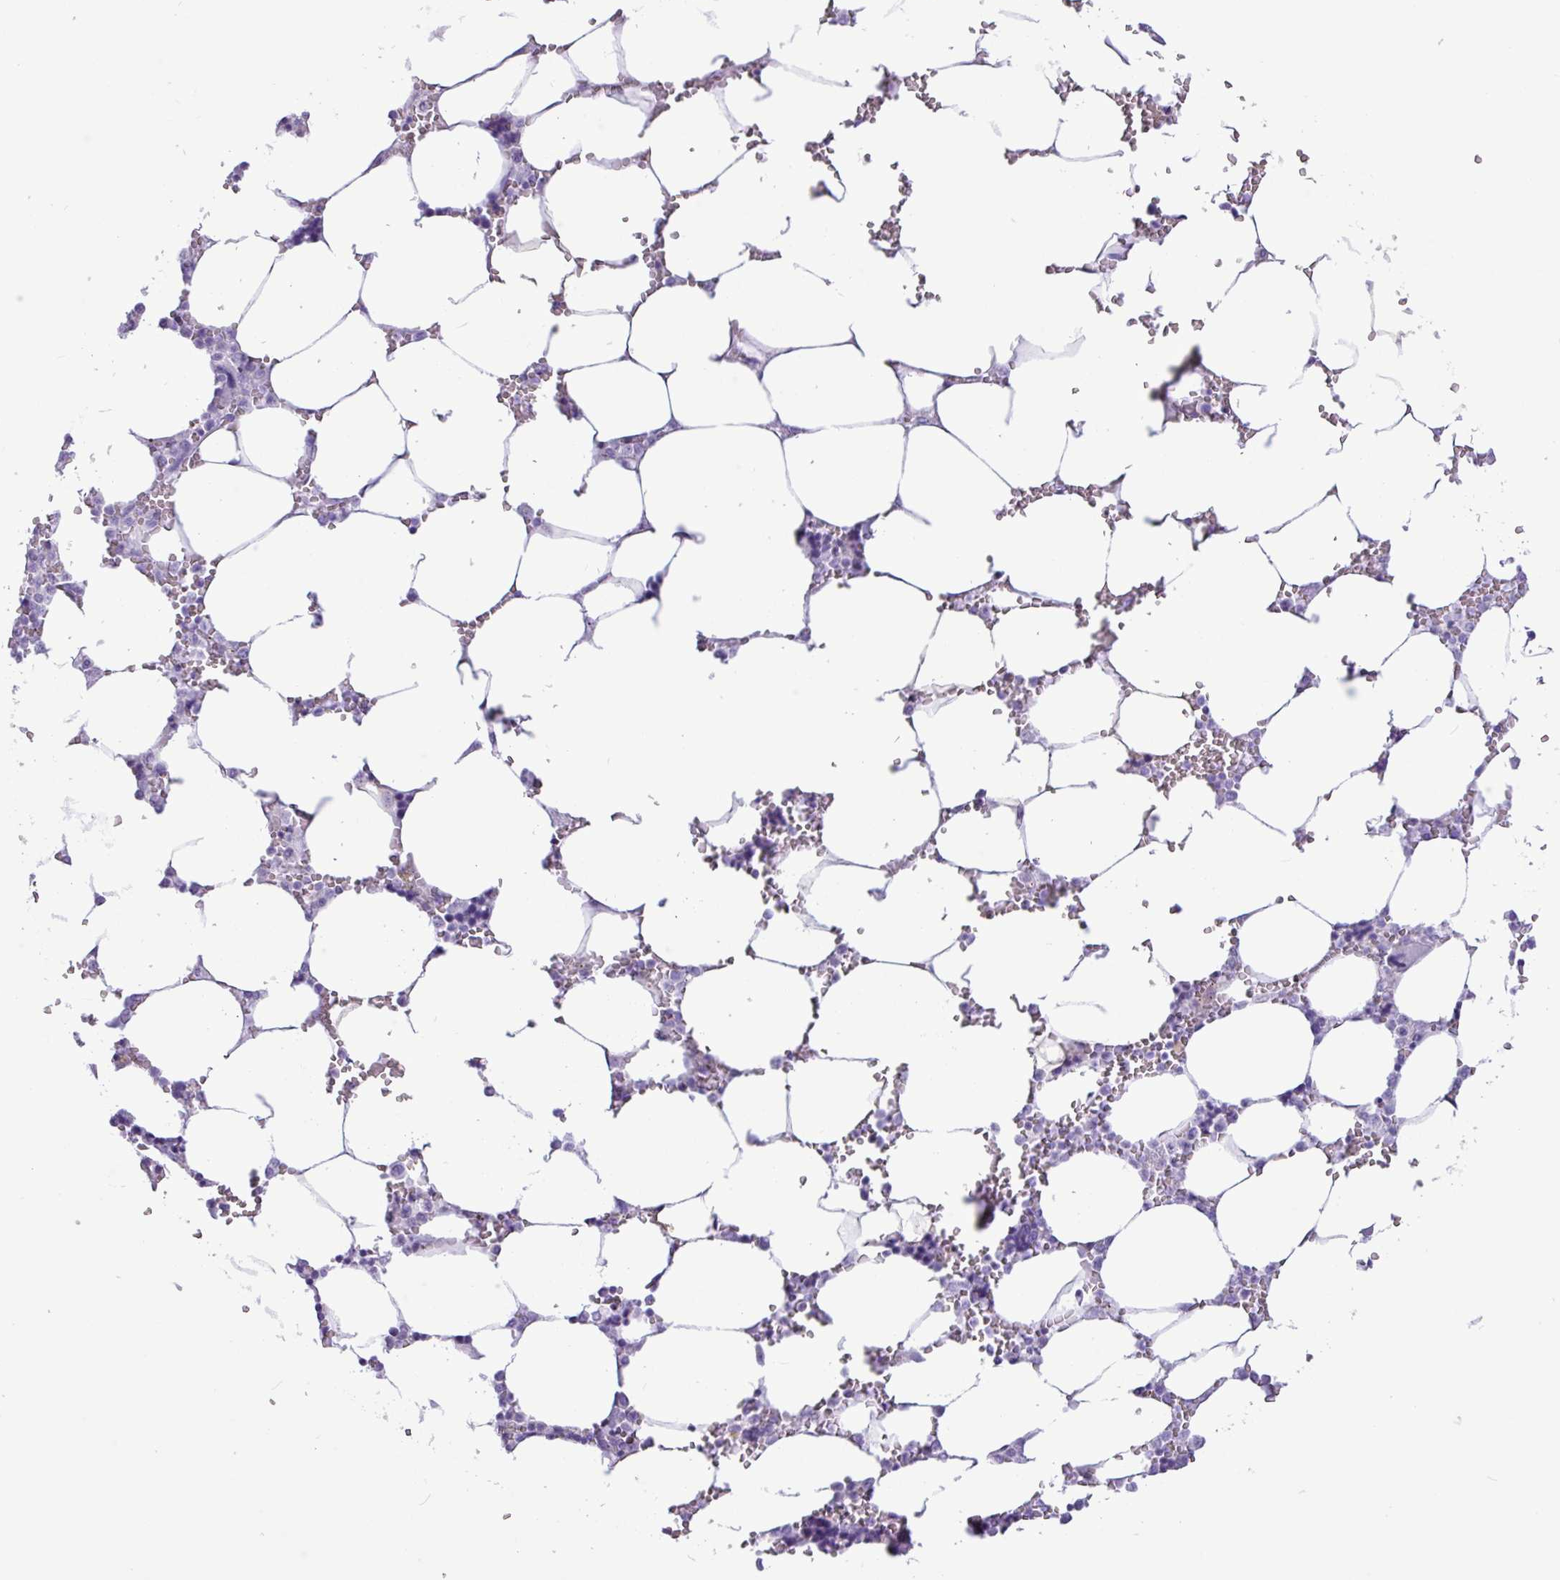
{"staining": {"intensity": "negative", "quantity": "none", "location": "none"}, "tissue": "bone marrow", "cell_type": "Hematopoietic cells", "image_type": "normal", "snomed": [{"axis": "morphology", "description": "Normal tissue, NOS"}, {"axis": "topography", "description": "Bone marrow"}], "caption": "A high-resolution photomicrograph shows immunohistochemistry (IHC) staining of benign bone marrow, which displays no significant staining in hematopoietic cells. (Brightfield microscopy of DAB (3,3'-diaminobenzidine) immunohistochemistry (IHC) at high magnification).", "gene": "CKMT2", "patient": {"sex": "male", "age": 64}}